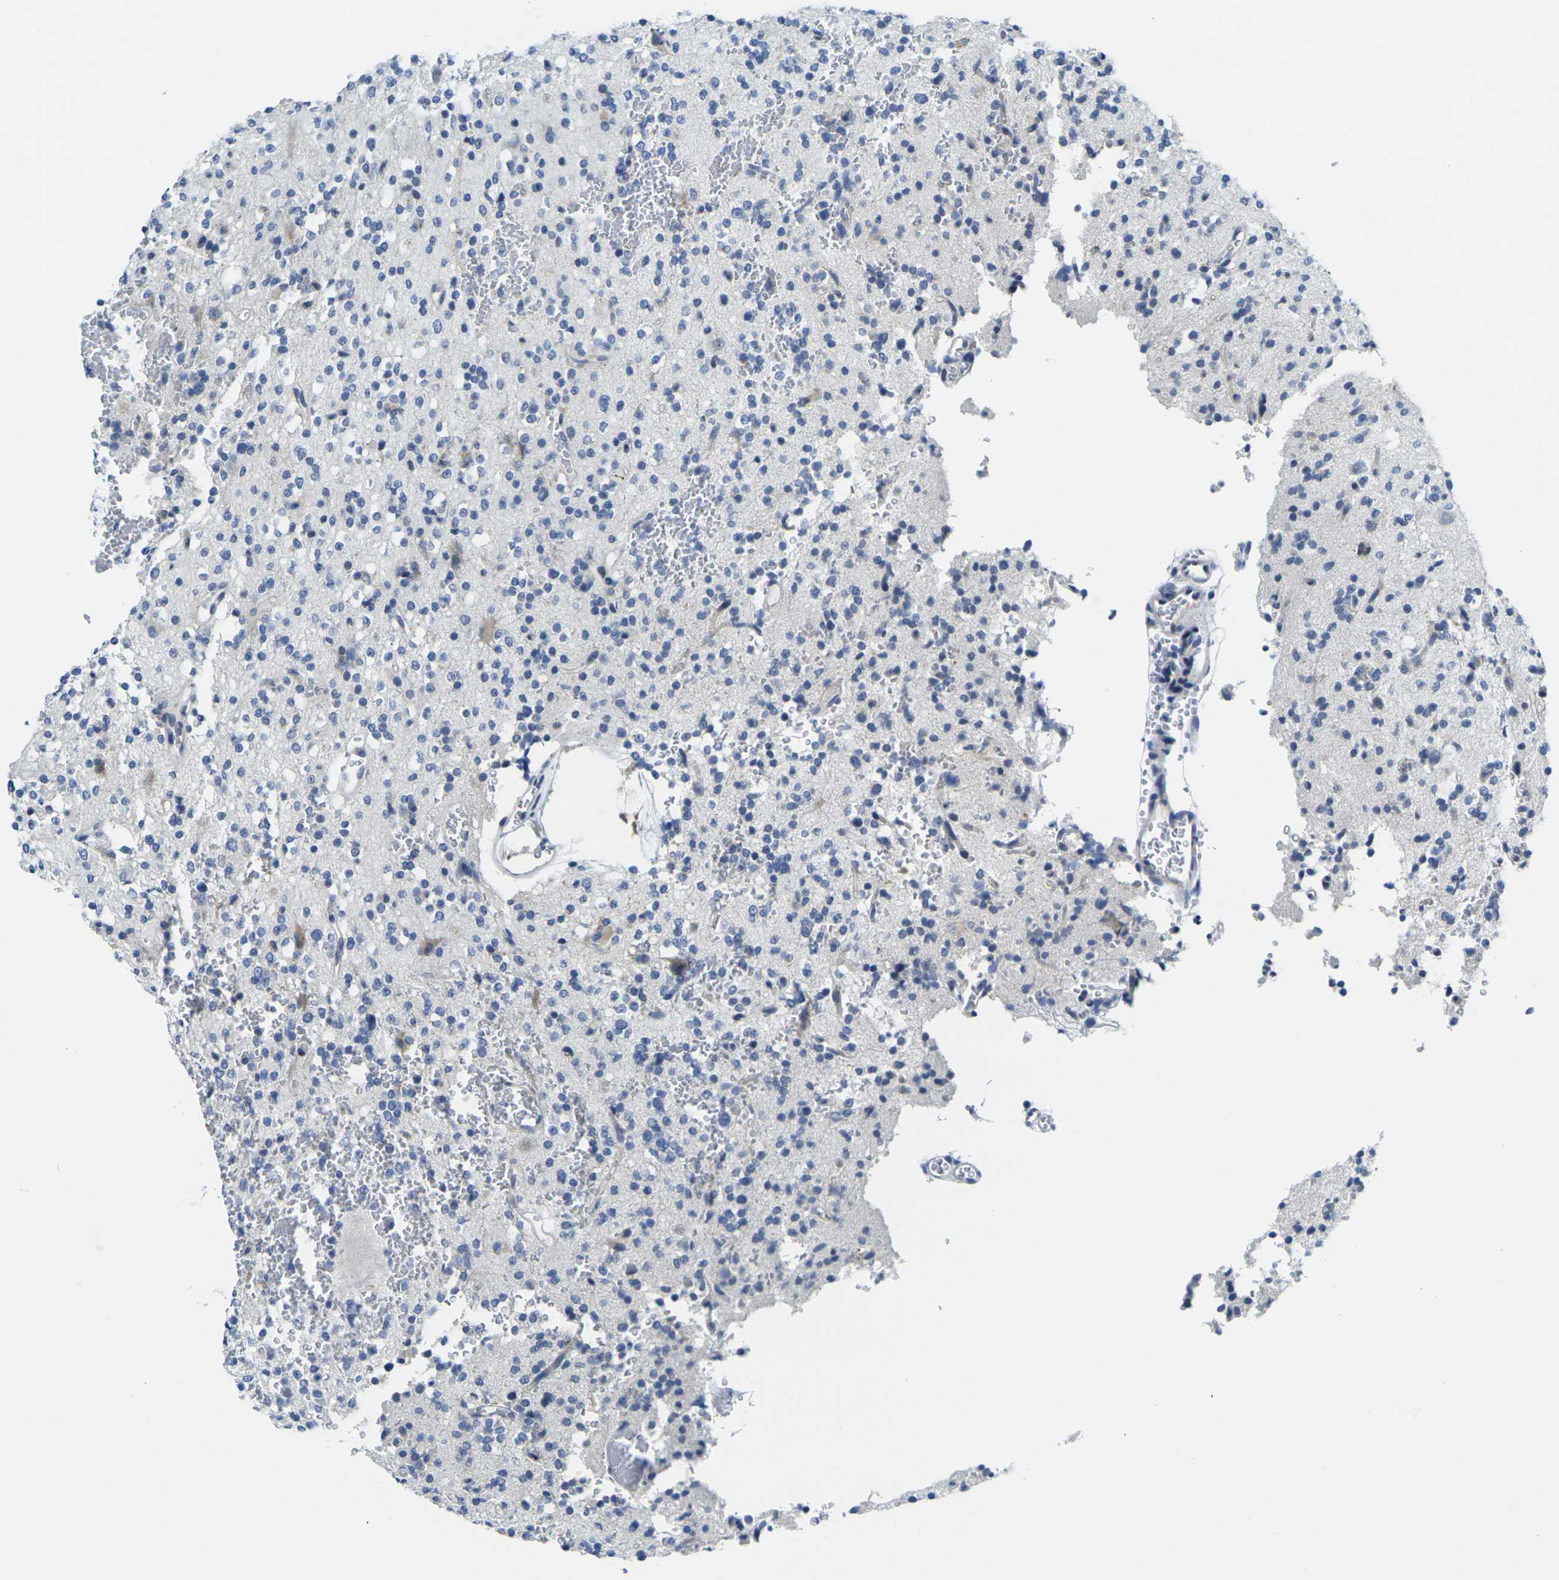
{"staining": {"intensity": "negative", "quantity": "none", "location": "none"}, "tissue": "glioma", "cell_type": "Tumor cells", "image_type": "cancer", "snomed": [{"axis": "morphology", "description": "Glioma, malignant, High grade"}, {"axis": "topography", "description": "Brain"}], "caption": "High power microscopy photomicrograph of an immunohistochemistry (IHC) image of glioma, revealing no significant staining in tumor cells.", "gene": "CRK", "patient": {"sex": "male", "age": 47}}